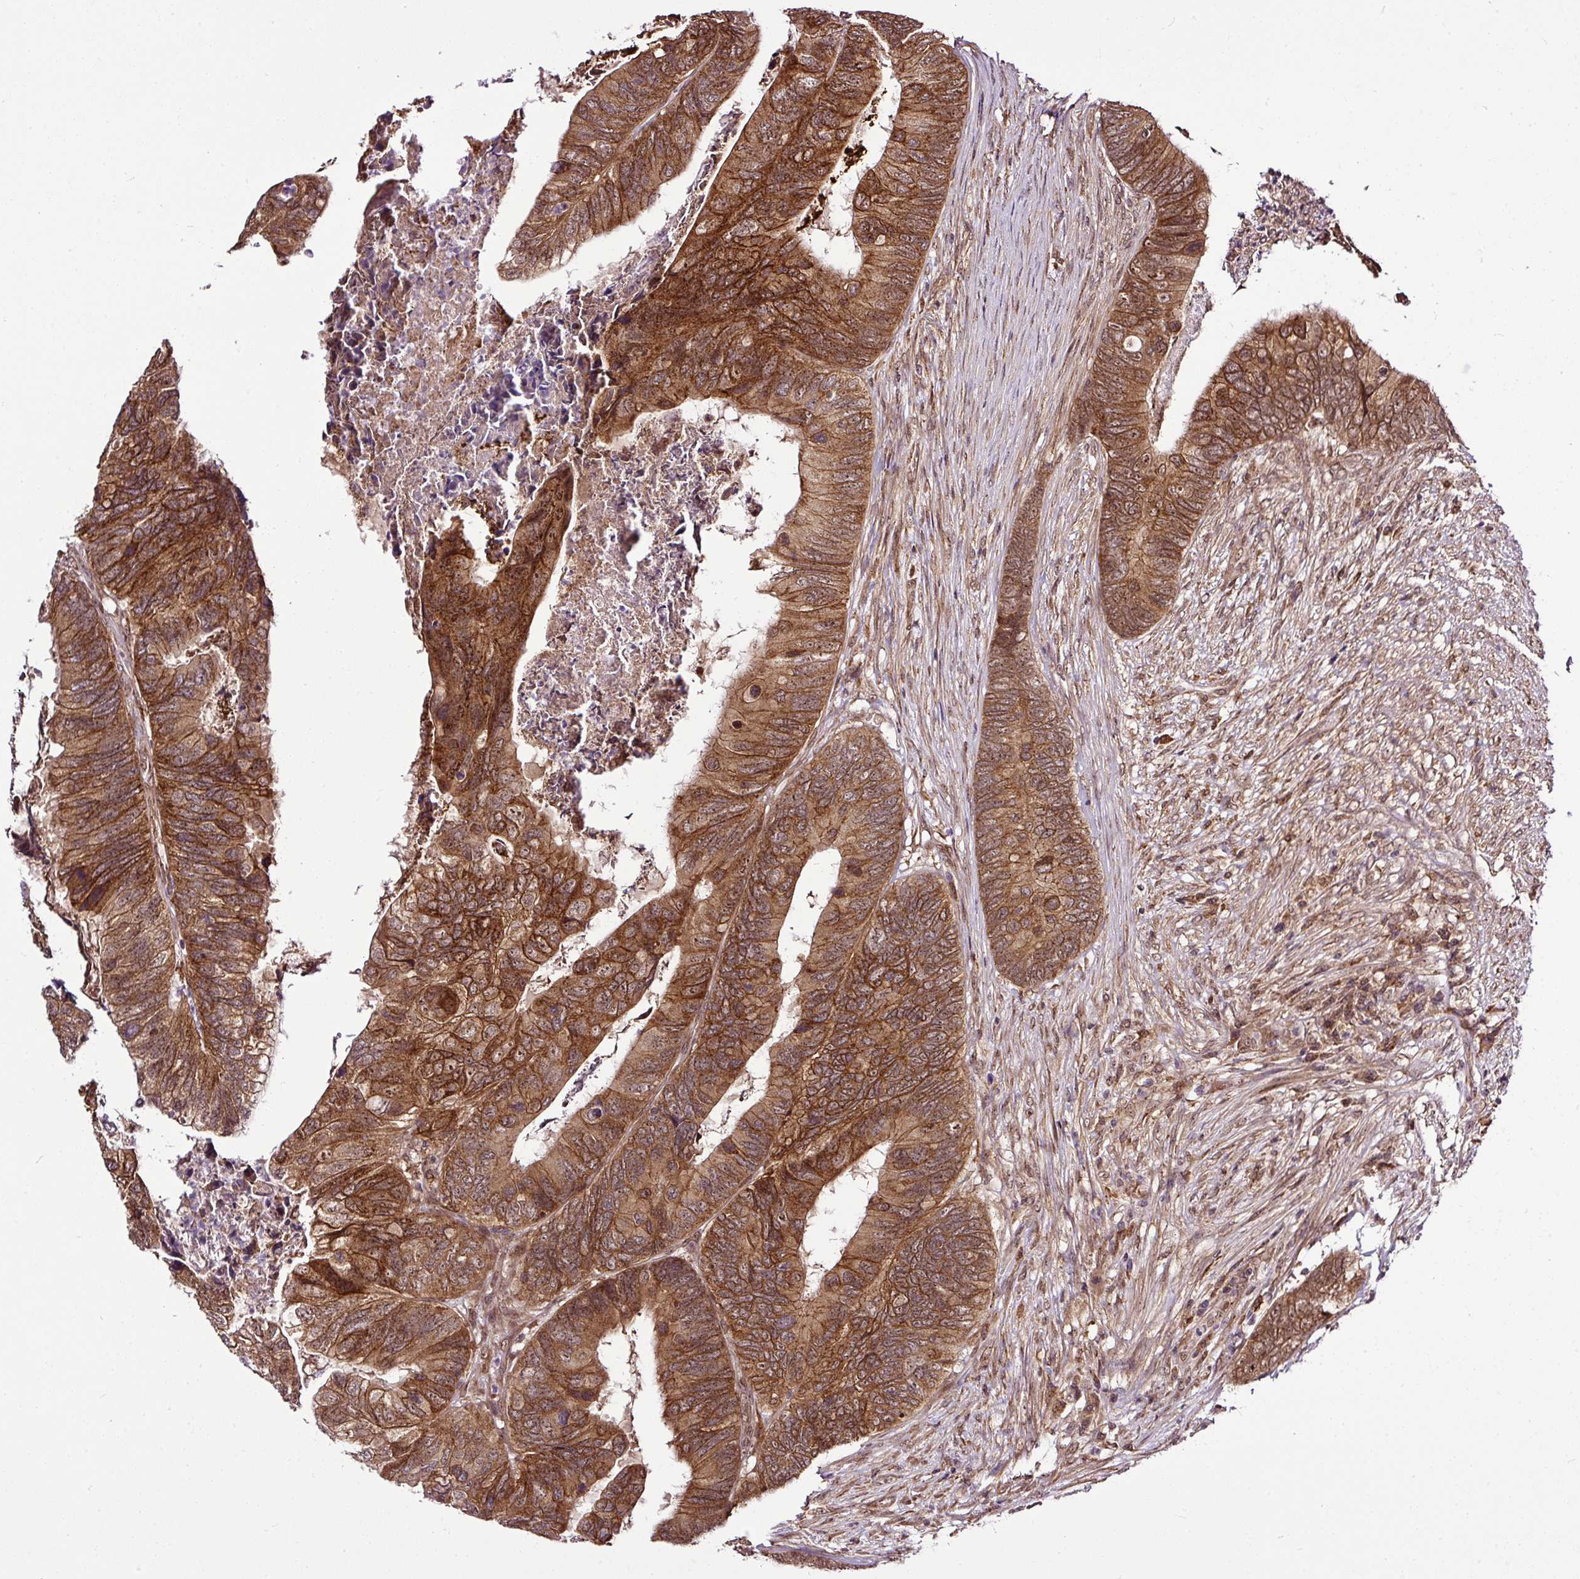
{"staining": {"intensity": "moderate", "quantity": ">75%", "location": "cytoplasmic/membranous,nuclear"}, "tissue": "colorectal cancer", "cell_type": "Tumor cells", "image_type": "cancer", "snomed": [{"axis": "morphology", "description": "Adenocarcinoma, NOS"}, {"axis": "topography", "description": "Colon"}], "caption": "The immunohistochemical stain shows moderate cytoplasmic/membranous and nuclear positivity in tumor cells of adenocarcinoma (colorectal) tissue.", "gene": "FAM153A", "patient": {"sex": "female", "age": 67}}